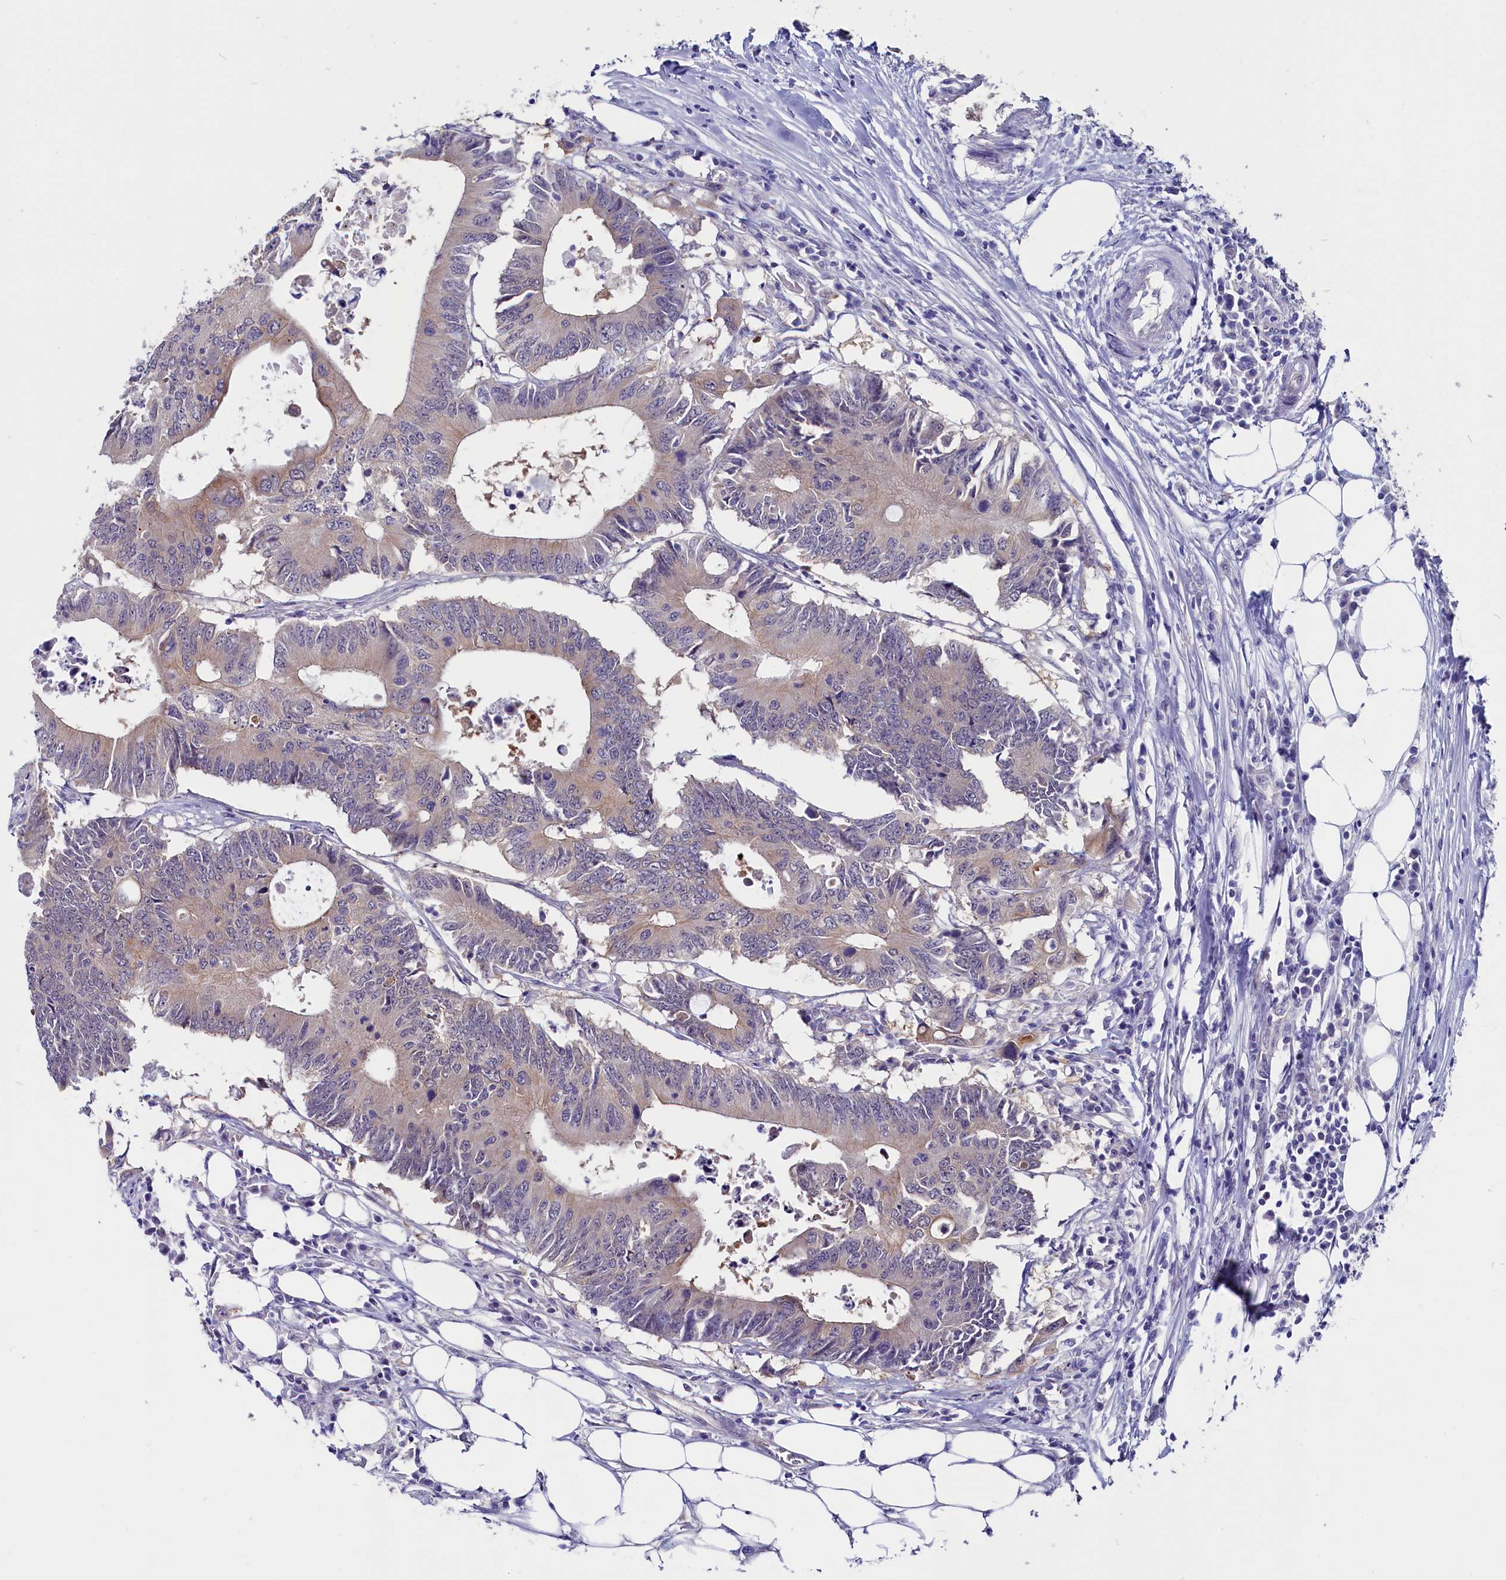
{"staining": {"intensity": "weak", "quantity": "<25%", "location": "cytoplasmic/membranous"}, "tissue": "colorectal cancer", "cell_type": "Tumor cells", "image_type": "cancer", "snomed": [{"axis": "morphology", "description": "Adenocarcinoma, NOS"}, {"axis": "topography", "description": "Colon"}], "caption": "This is an immunohistochemistry (IHC) image of human colorectal adenocarcinoma. There is no staining in tumor cells.", "gene": "CIAPIN1", "patient": {"sex": "male", "age": 71}}